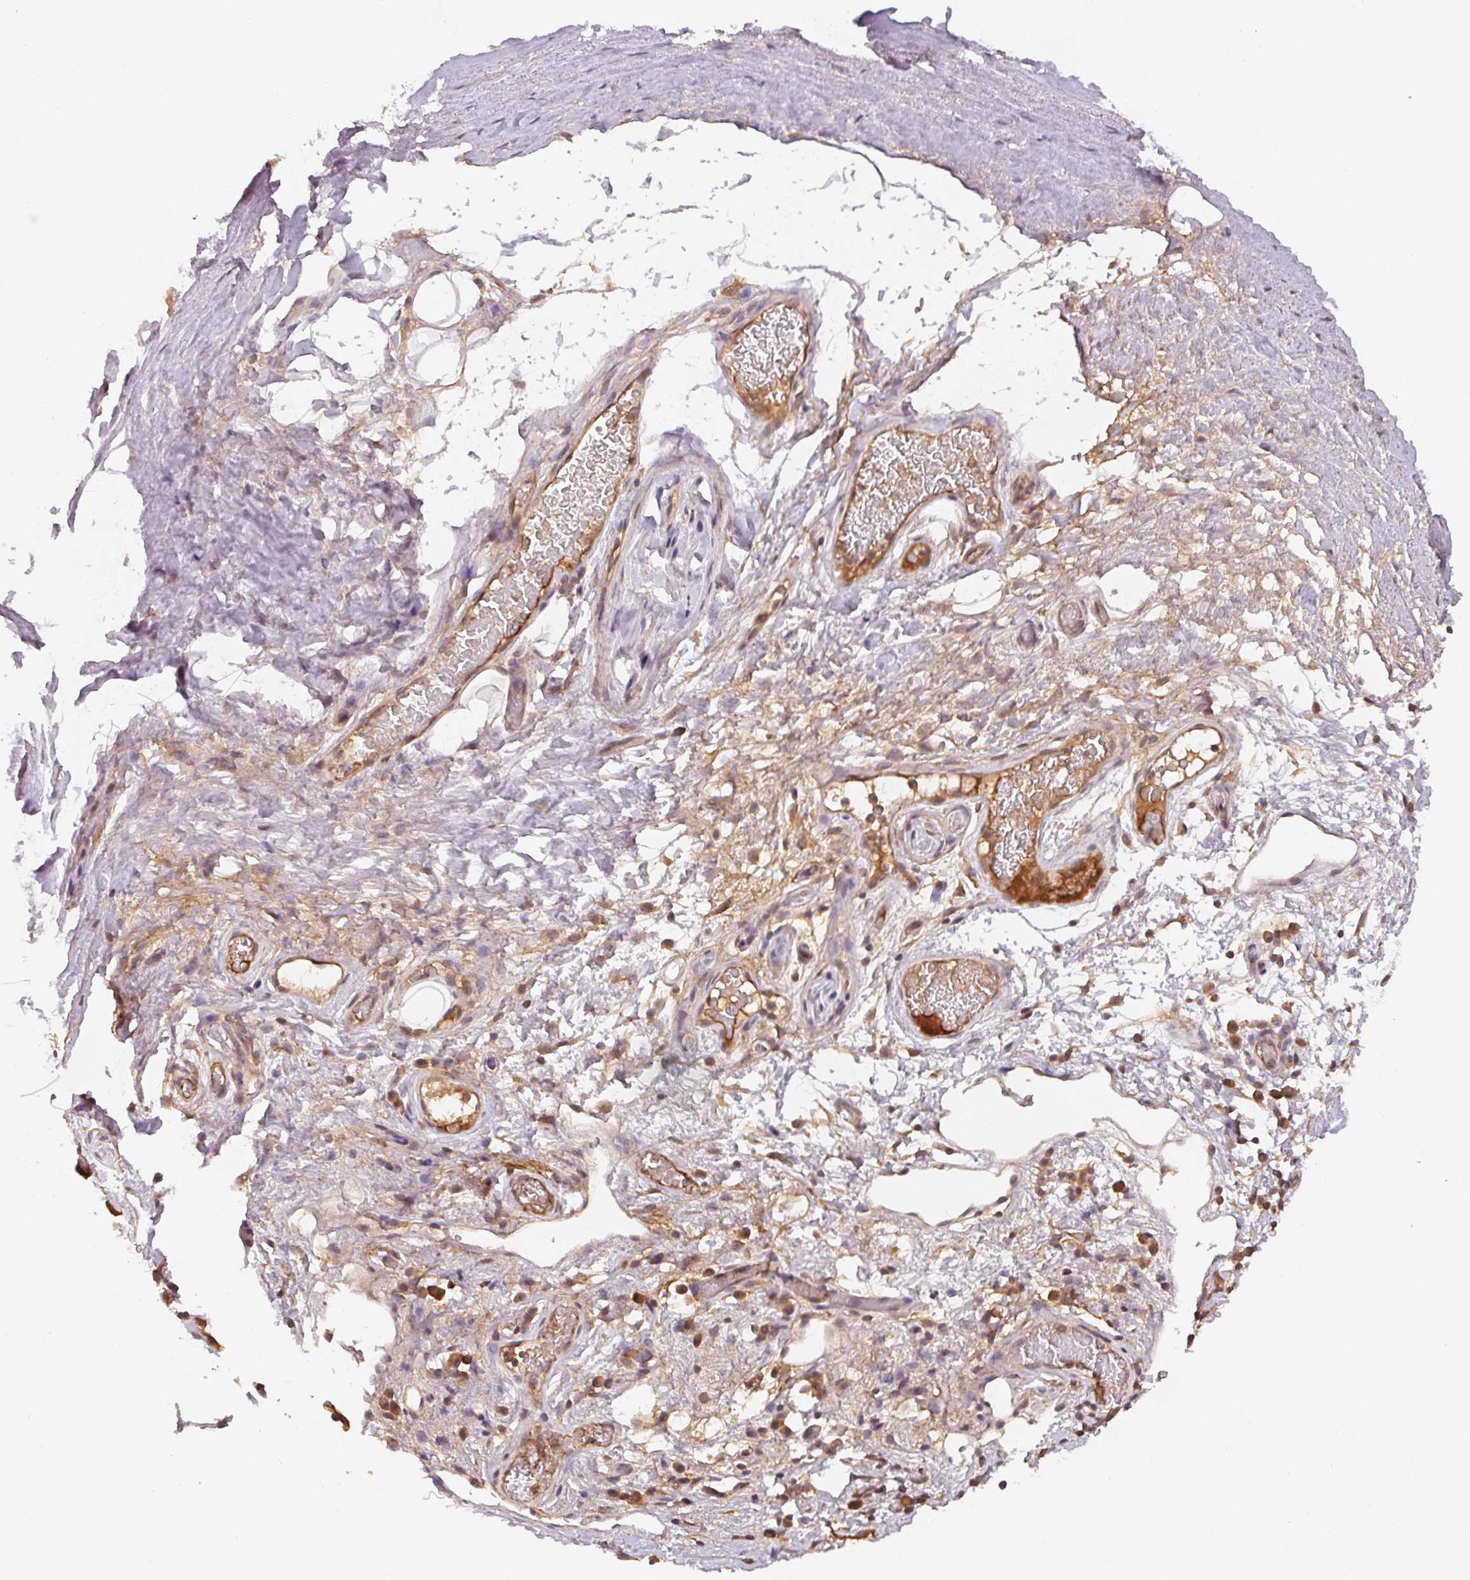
{"staining": {"intensity": "moderate", "quantity": "25%-75%", "location": "cytoplasmic/membranous"}, "tissue": "adipose tissue", "cell_type": "Adipocytes", "image_type": "normal", "snomed": [{"axis": "morphology", "description": "Normal tissue, NOS"}, {"axis": "topography", "description": "Lymph node"}, {"axis": "topography", "description": "Cartilage tissue"}, {"axis": "topography", "description": "Nasopharynx"}], "caption": "The image shows staining of normal adipose tissue, revealing moderate cytoplasmic/membranous protein staining (brown color) within adipocytes.", "gene": "MAPKAPK2", "patient": {"sex": "male", "age": 63}}